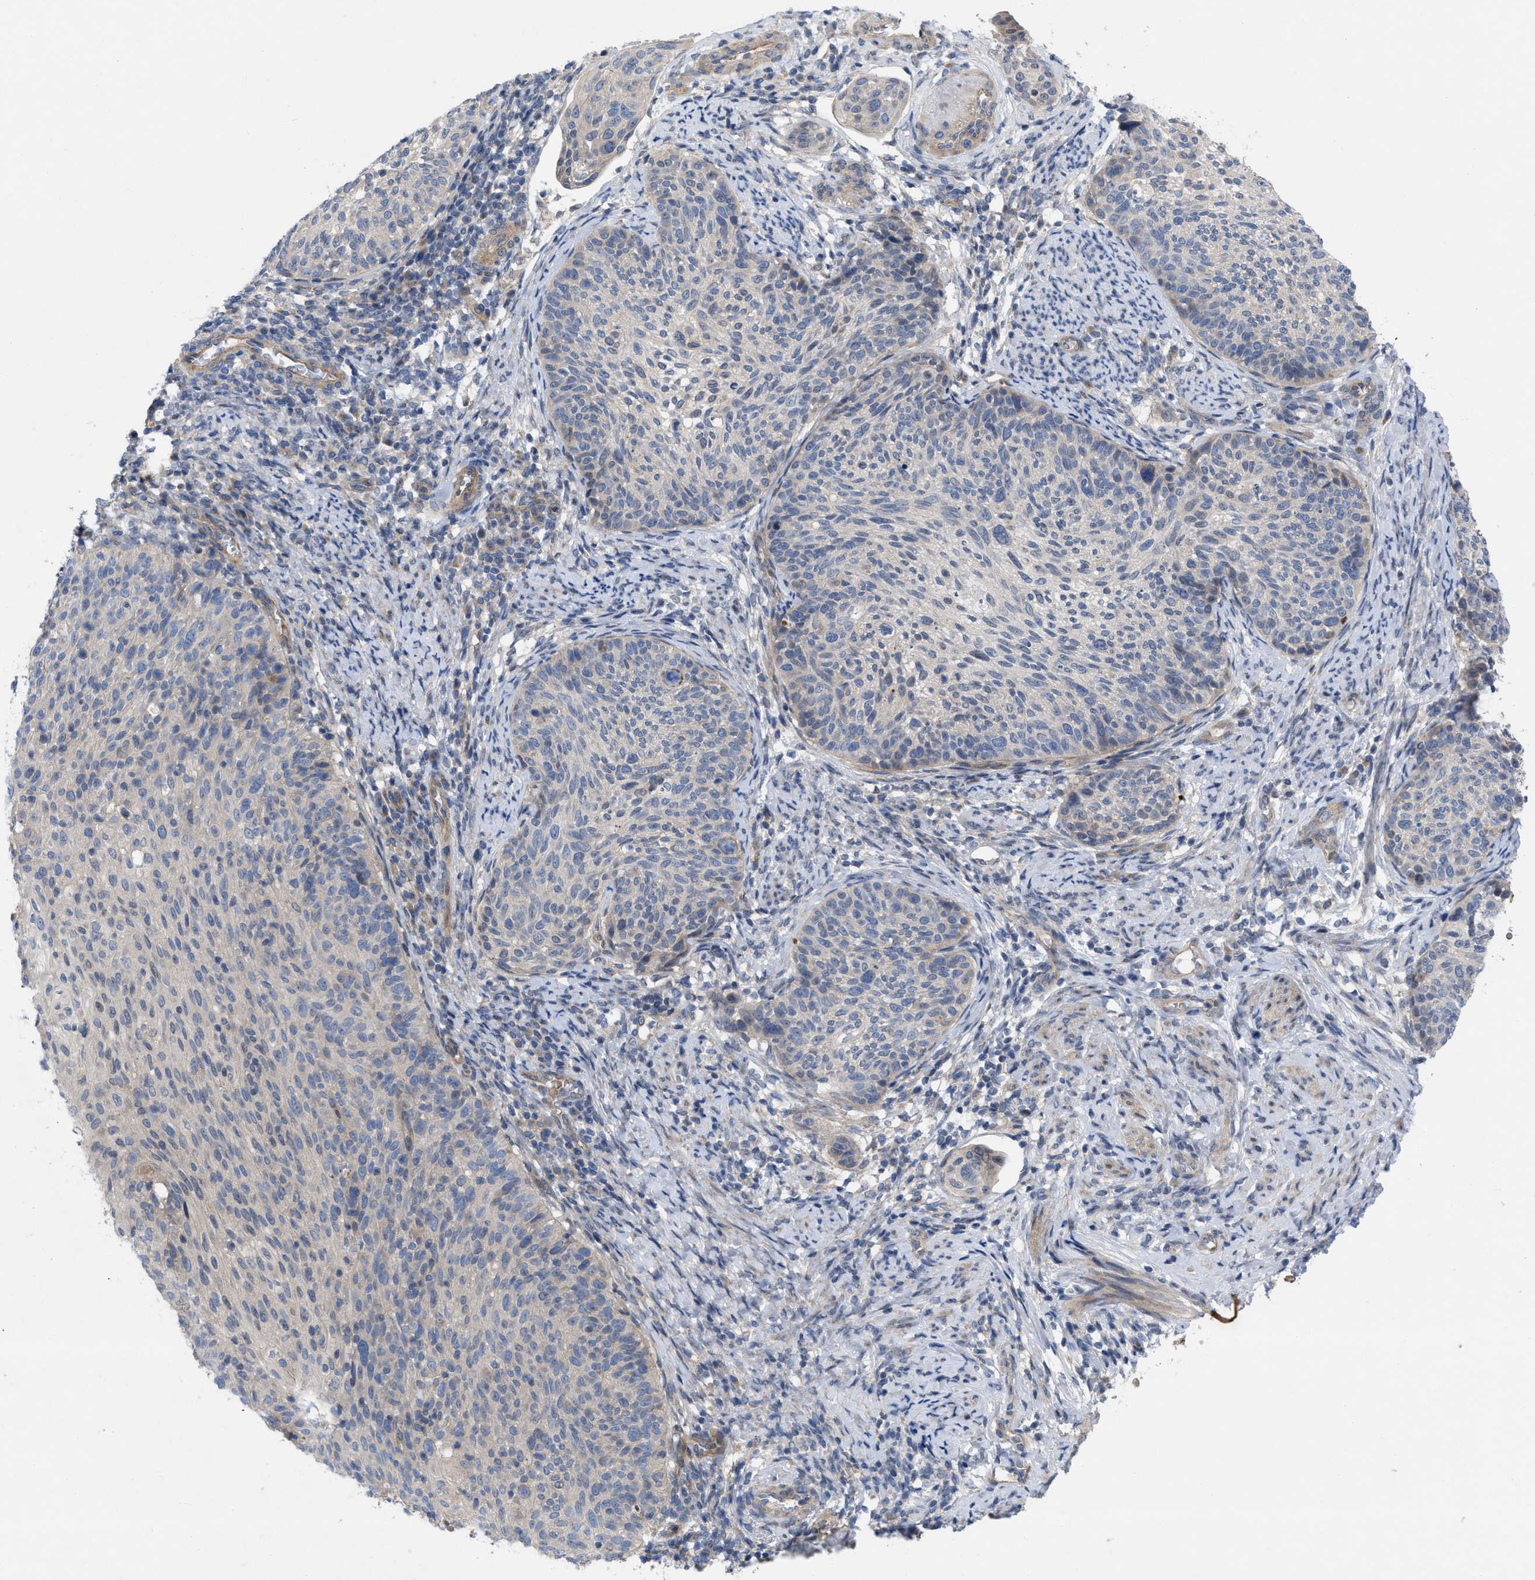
{"staining": {"intensity": "negative", "quantity": "none", "location": "none"}, "tissue": "cervical cancer", "cell_type": "Tumor cells", "image_type": "cancer", "snomed": [{"axis": "morphology", "description": "Squamous cell carcinoma, NOS"}, {"axis": "topography", "description": "Cervix"}], "caption": "IHC of squamous cell carcinoma (cervical) demonstrates no expression in tumor cells.", "gene": "NDEL1", "patient": {"sex": "female", "age": 70}}